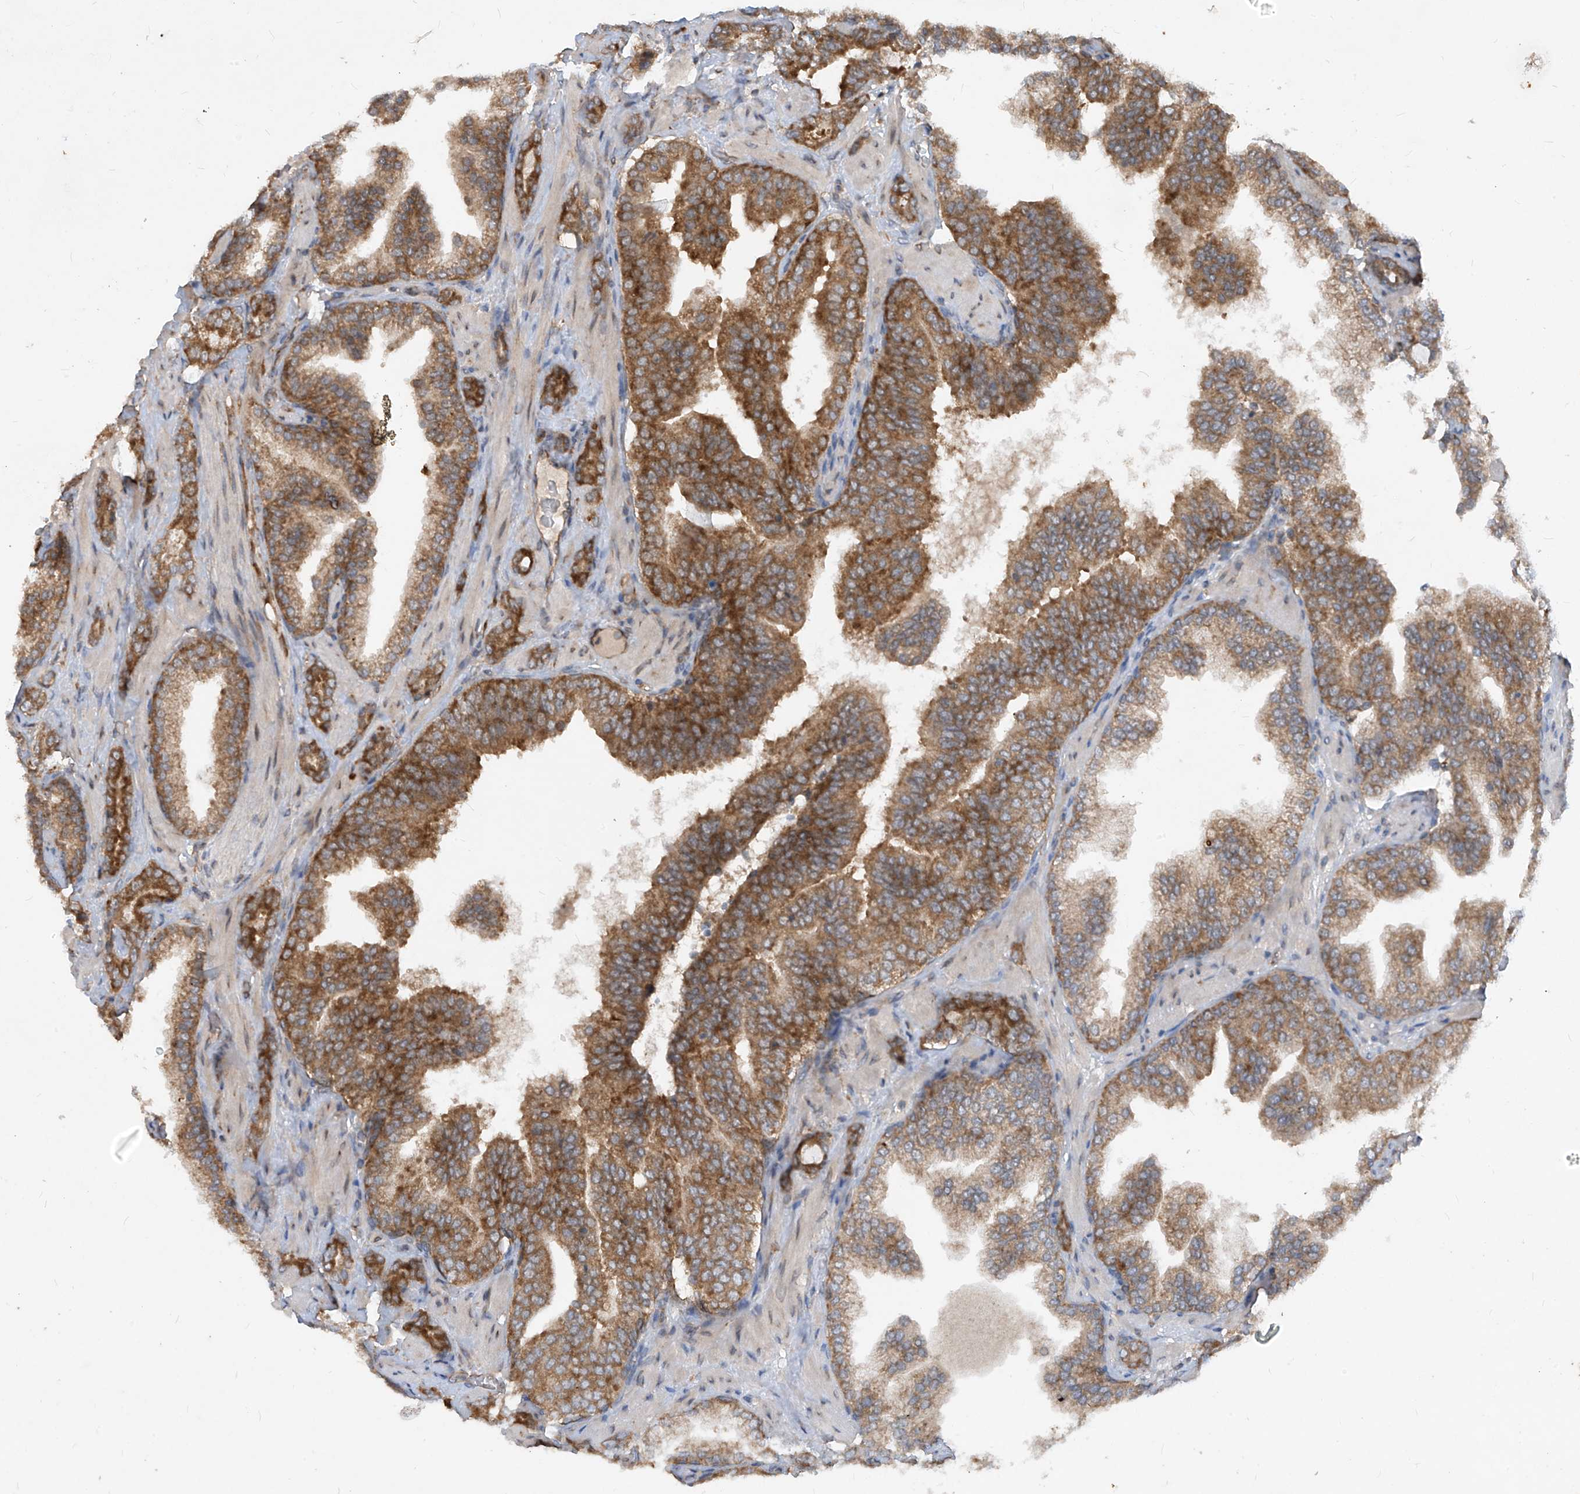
{"staining": {"intensity": "moderate", "quantity": ">75%", "location": "cytoplasmic/membranous"}, "tissue": "prostate cancer", "cell_type": "Tumor cells", "image_type": "cancer", "snomed": [{"axis": "morphology", "description": "Adenocarcinoma, High grade"}, {"axis": "topography", "description": "Prostate"}], "caption": "Immunohistochemical staining of human prostate high-grade adenocarcinoma displays medium levels of moderate cytoplasmic/membranous staining in approximately >75% of tumor cells.", "gene": "RPL34", "patient": {"sex": "male", "age": 58}}